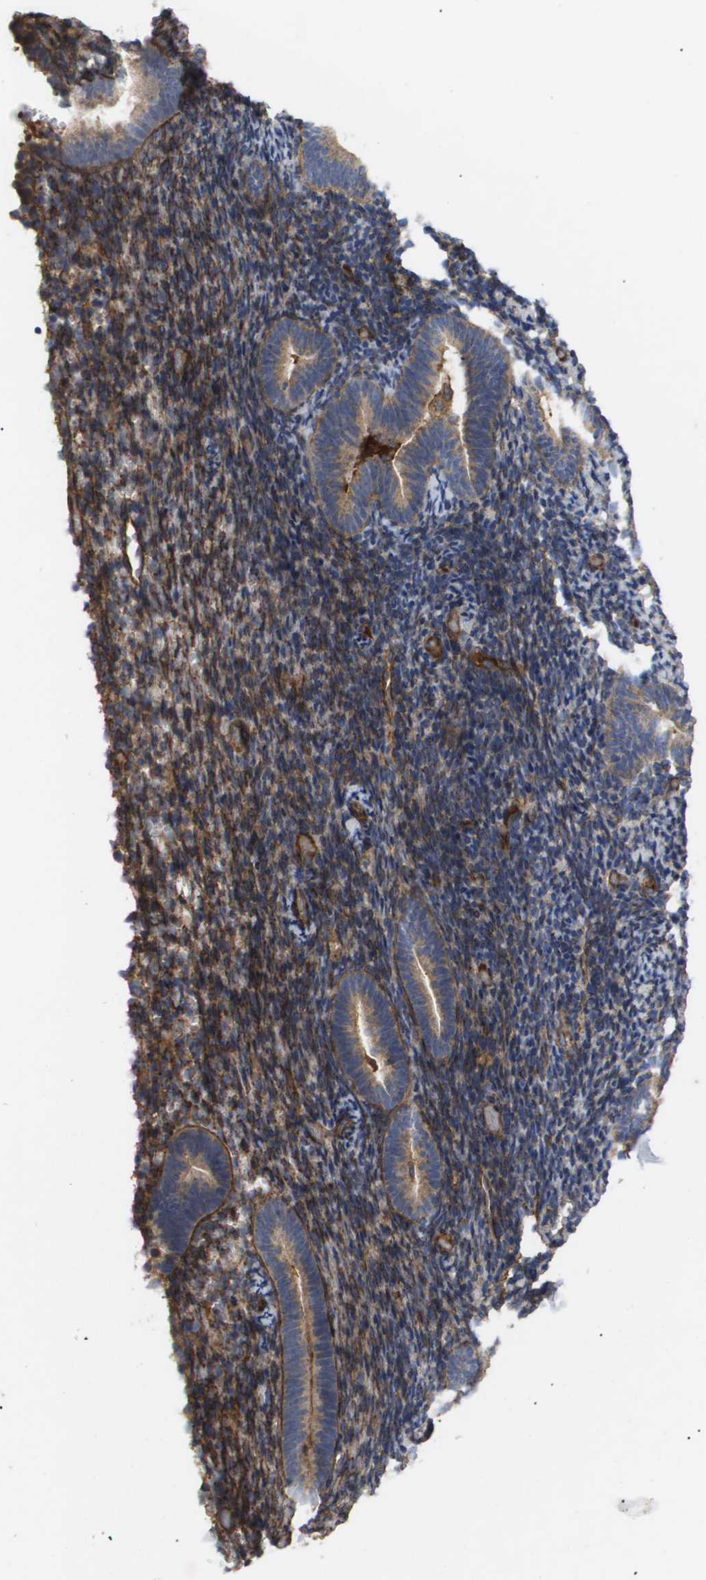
{"staining": {"intensity": "moderate", "quantity": "<25%", "location": "cytoplasmic/membranous"}, "tissue": "endometrium", "cell_type": "Cells in endometrial stroma", "image_type": "normal", "snomed": [{"axis": "morphology", "description": "Normal tissue, NOS"}, {"axis": "topography", "description": "Endometrium"}], "caption": "This histopathology image exhibits immunohistochemistry (IHC) staining of benign endometrium, with low moderate cytoplasmic/membranous staining in about <25% of cells in endometrial stroma.", "gene": "TNS1", "patient": {"sex": "female", "age": 51}}